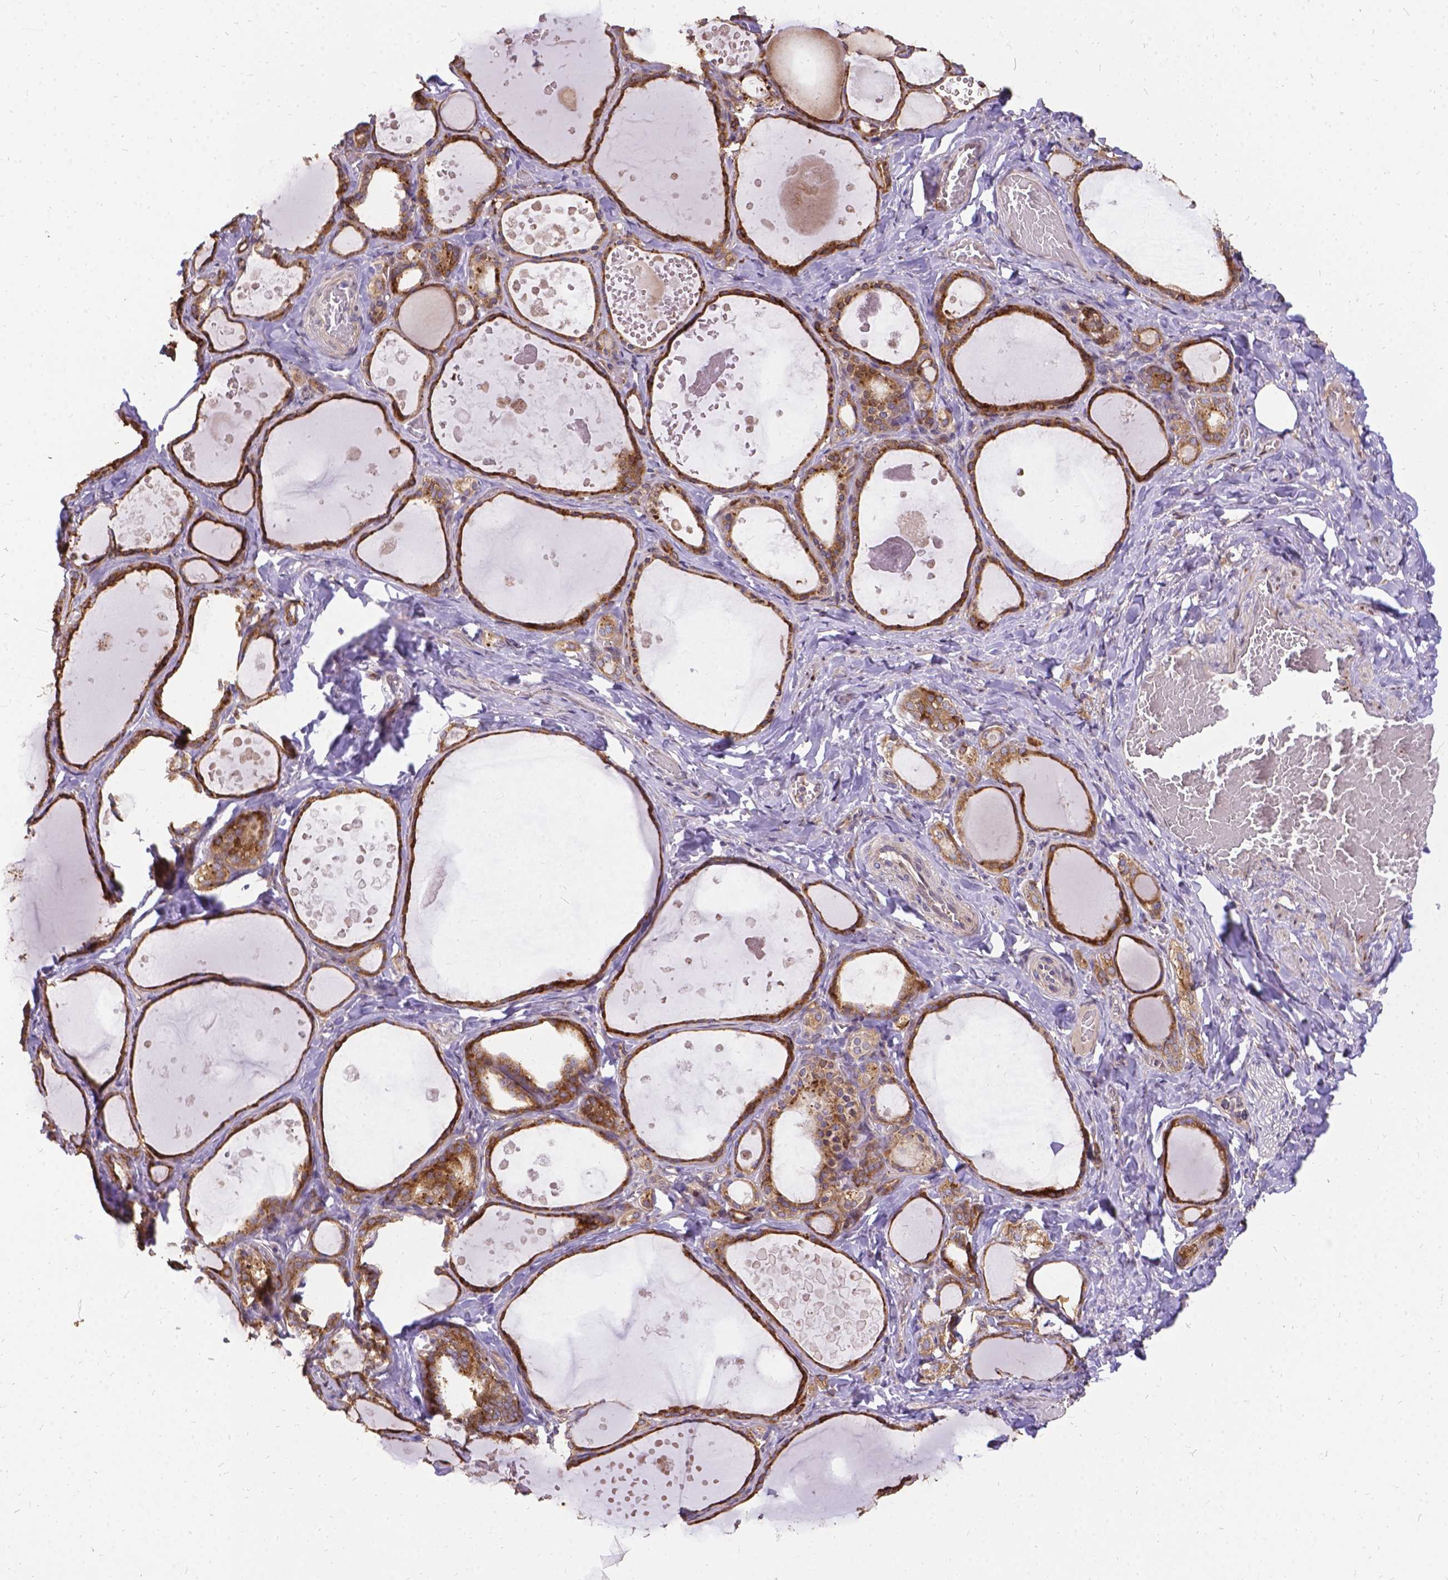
{"staining": {"intensity": "strong", "quantity": ">75%", "location": "cytoplasmic/membranous"}, "tissue": "thyroid gland", "cell_type": "Glandular cells", "image_type": "normal", "snomed": [{"axis": "morphology", "description": "Normal tissue, NOS"}, {"axis": "topography", "description": "Thyroid gland"}], "caption": "Glandular cells show strong cytoplasmic/membranous staining in approximately >75% of cells in unremarkable thyroid gland.", "gene": "DENND6A", "patient": {"sex": "female", "age": 56}}